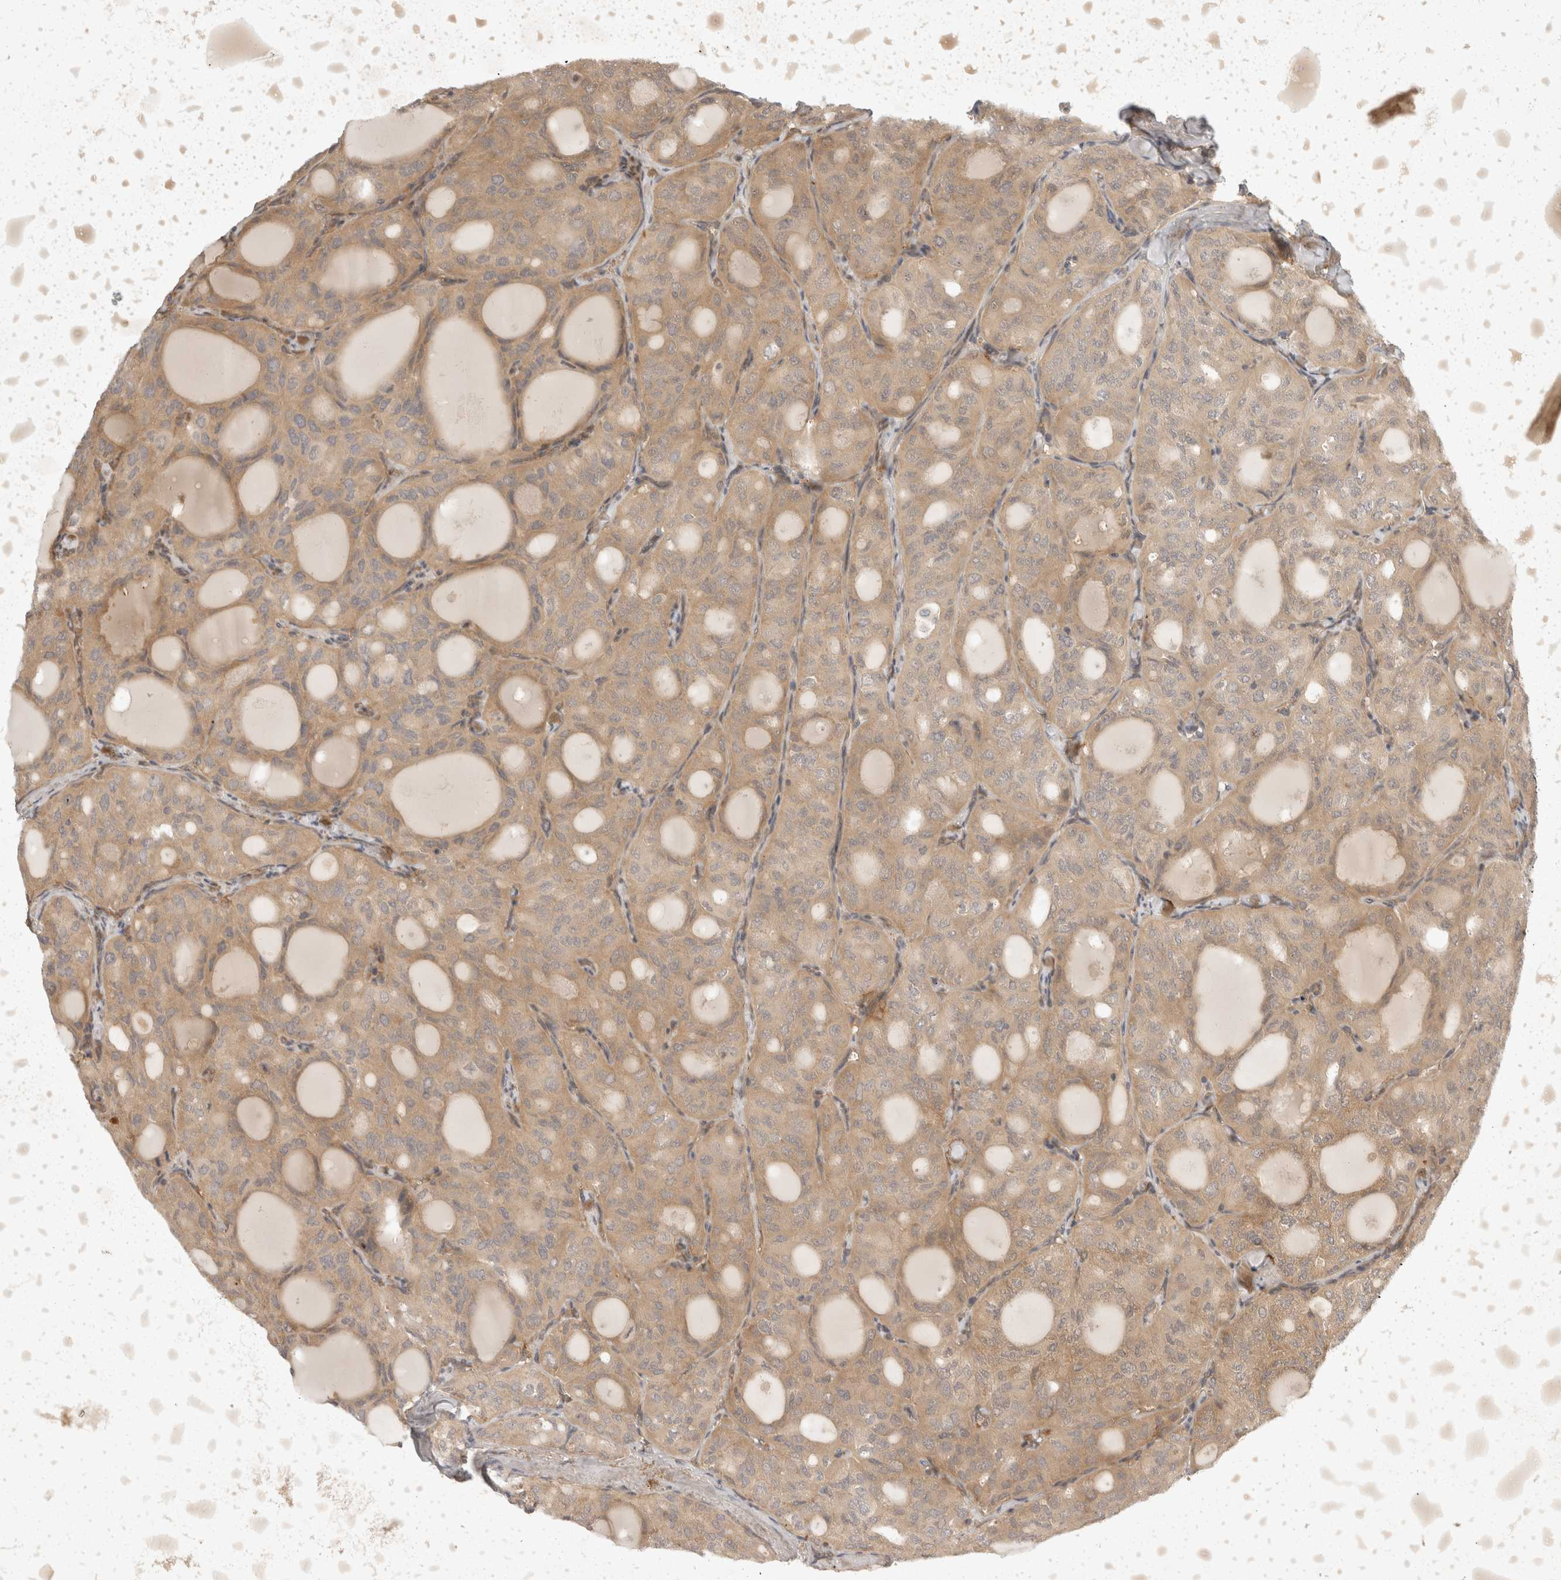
{"staining": {"intensity": "weak", "quantity": "25%-75%", "location": "cytoplasmic/membranous"}, "tissue": "thyroid cancer", "cell_type": "Tumor cells", "image_type": "cancer", "snomed": [{"axis": "morphology", "description": "Follicular adenoma carcinoma, NOS"}, {"axis": "topography", "description": "Thyroid gland"}], "caption": "There is low levels of weak cytoplasmic/membranous staining in tumor cells of thyroid follicular adenoma carcinoma, as demonstrated by immunohistochemical staining (brown color).", "gene": "EIF4G3", "patient": {"sex": "male", "age": 75}}